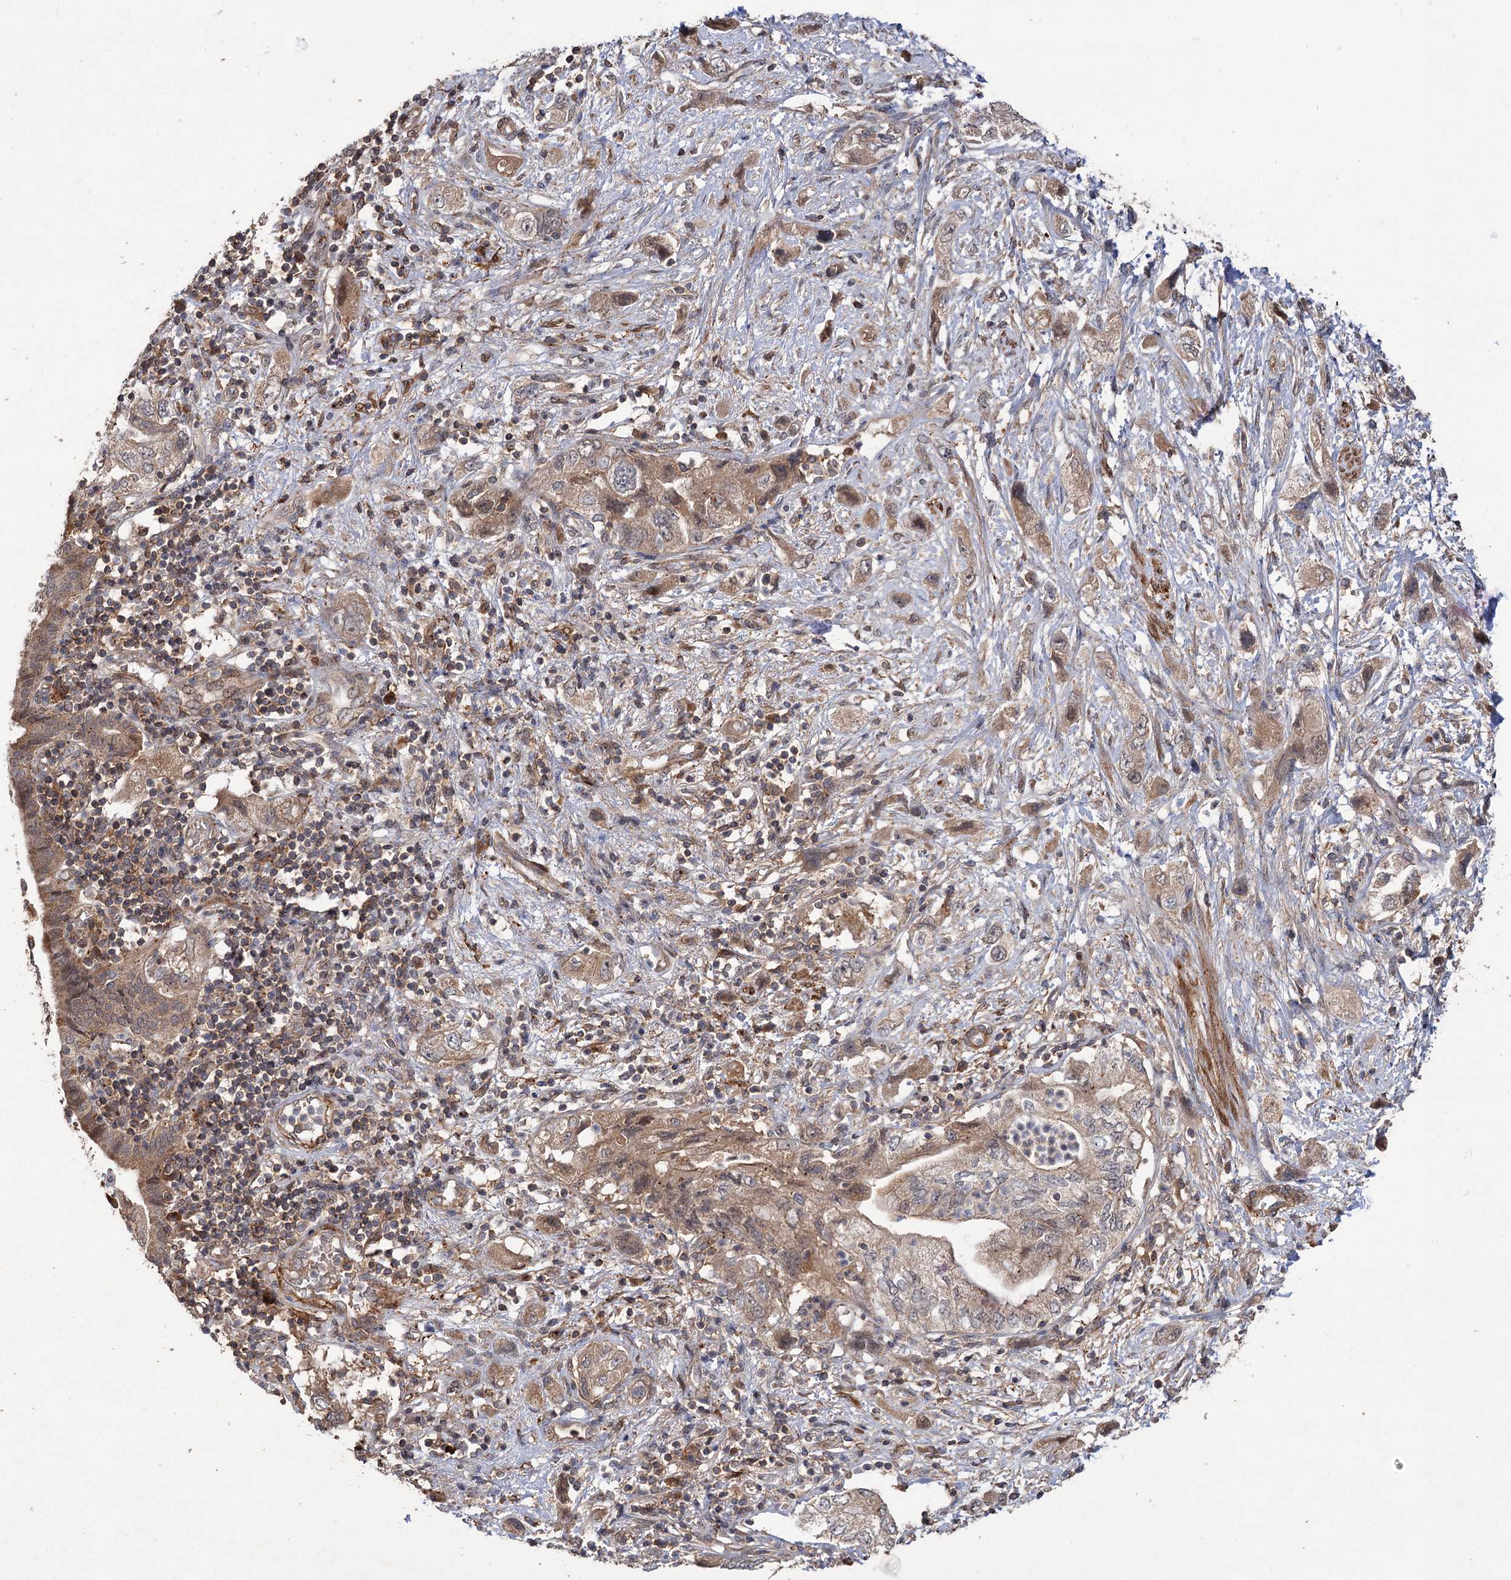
{"staining": {"intensity": "weak", "quantity": ">75%", "location": "cytoplasmic/membranous"}, "tissue": "pancreatic cancer", "cell_type": "Tumor cells", "image_type": "cancer", "snomed": [{"axis": "morphology", "description": "Adenocarcinoma, NOS"}, {"axis": "topography", "description": "Pancreas"}], "caption": "Protein expression analysis of human adenocarcinoma (pancreatic) reveals weak cytoplasmic/membranous expression in about >75% of tumor cells. (DAB IHC, brown staining for protein, blue staining for nuclei).", "gene": "FBXW8", "patient": {"sex": "female", "age": 73}}